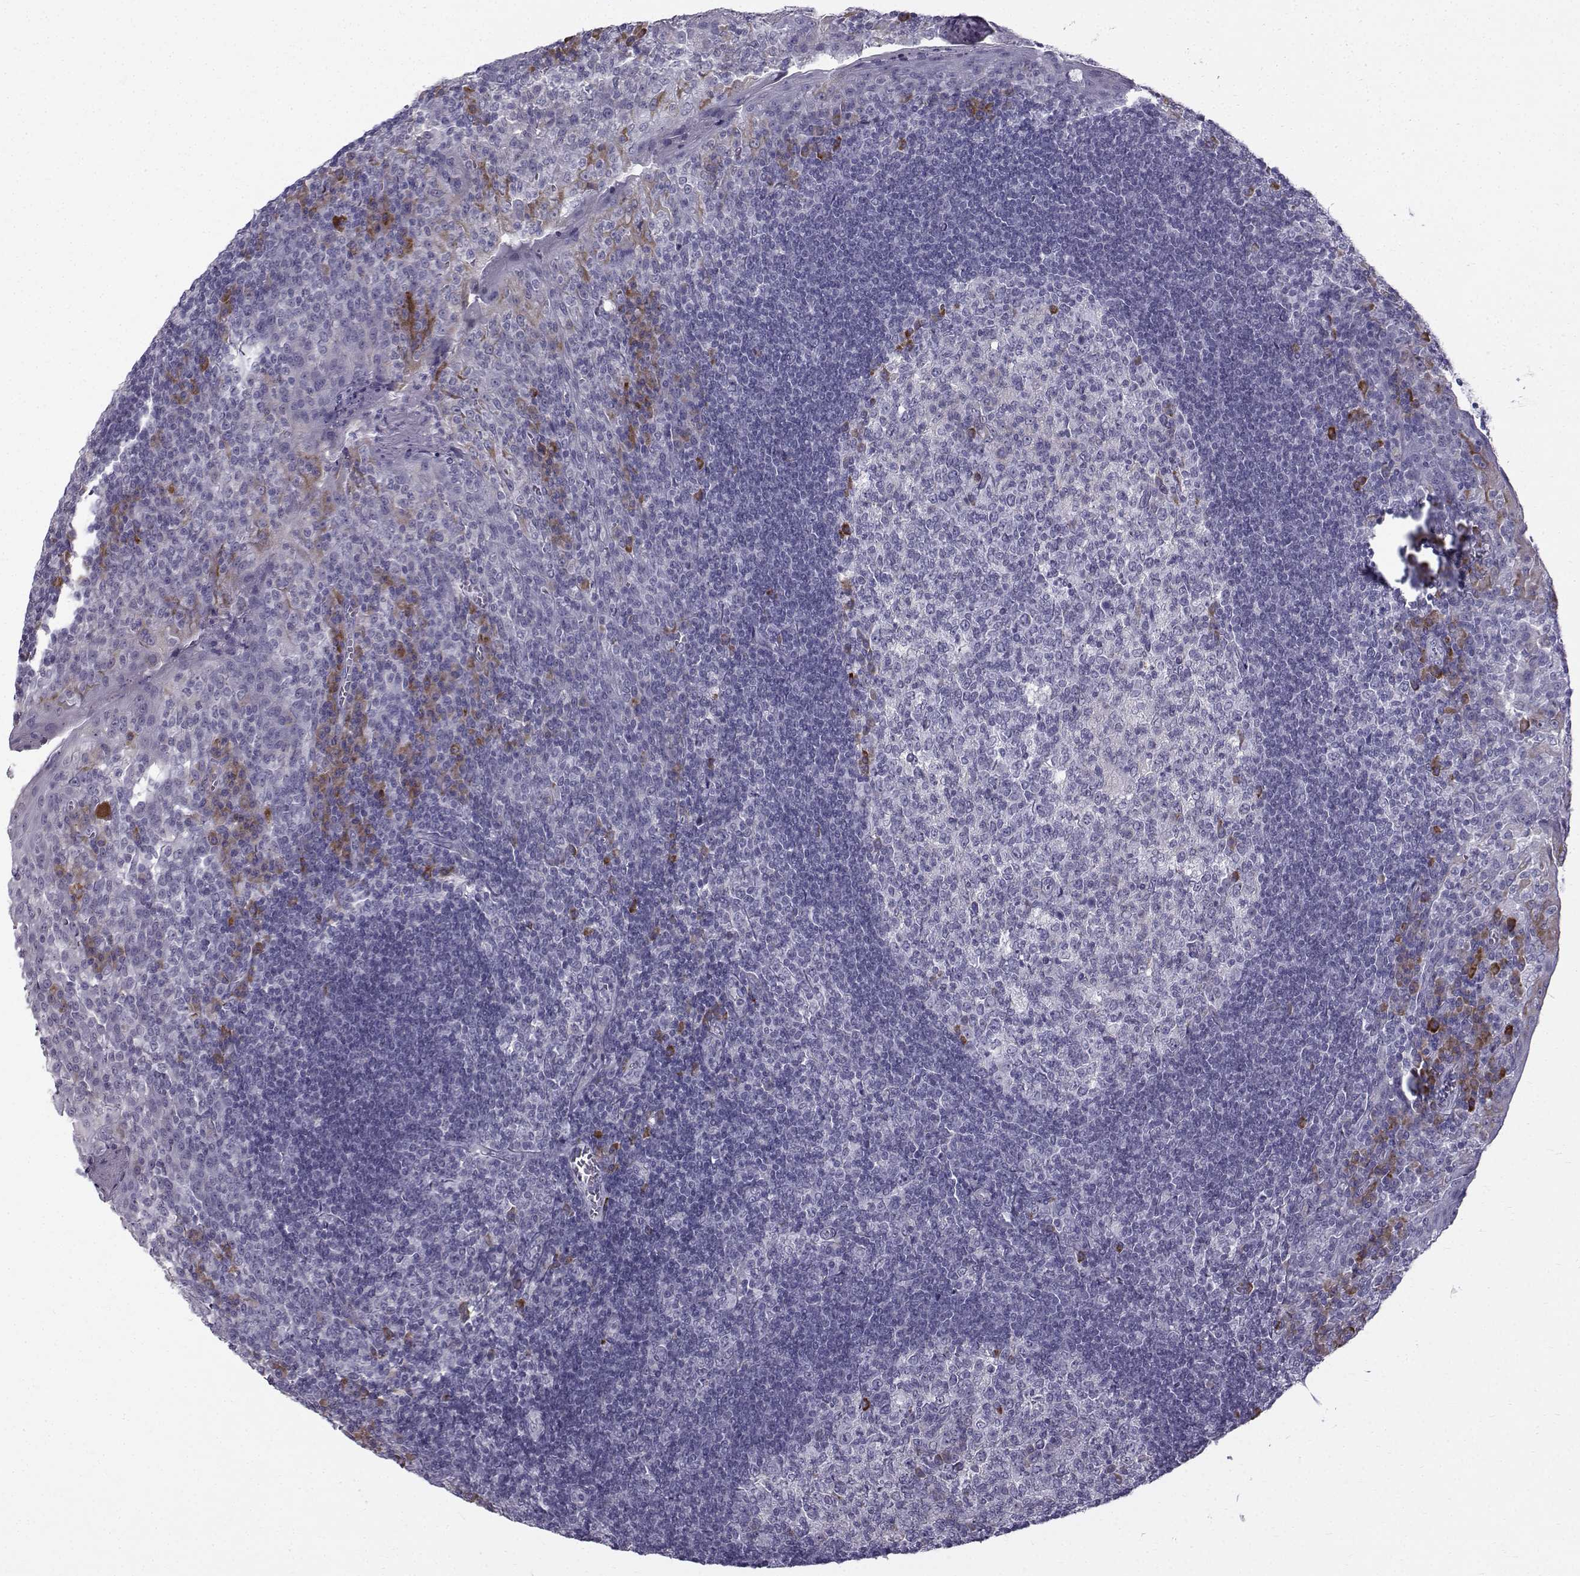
{"staining": {"intensity": "negative", "quantity": "none", "location": "none"}, "tissue": "tonsil", "cell_type": "Germinal center cells", "image_type": "normal", "snomed": [{"axis": "morphology", "description": "Normal tissue, NOS"}, {"axis": "topography", "description": "Tonsil"}], "caption": "A micrograph of human tonsil is negative for staining in germinal center cells. Brightfield microscopy of immunohistochemistry (IHC) stained with DAB (brown) and hematoxylin (blue), captured at high magnification.", "gene": "ROPN1B", "patient": {"sex": "female", "age": 12}}